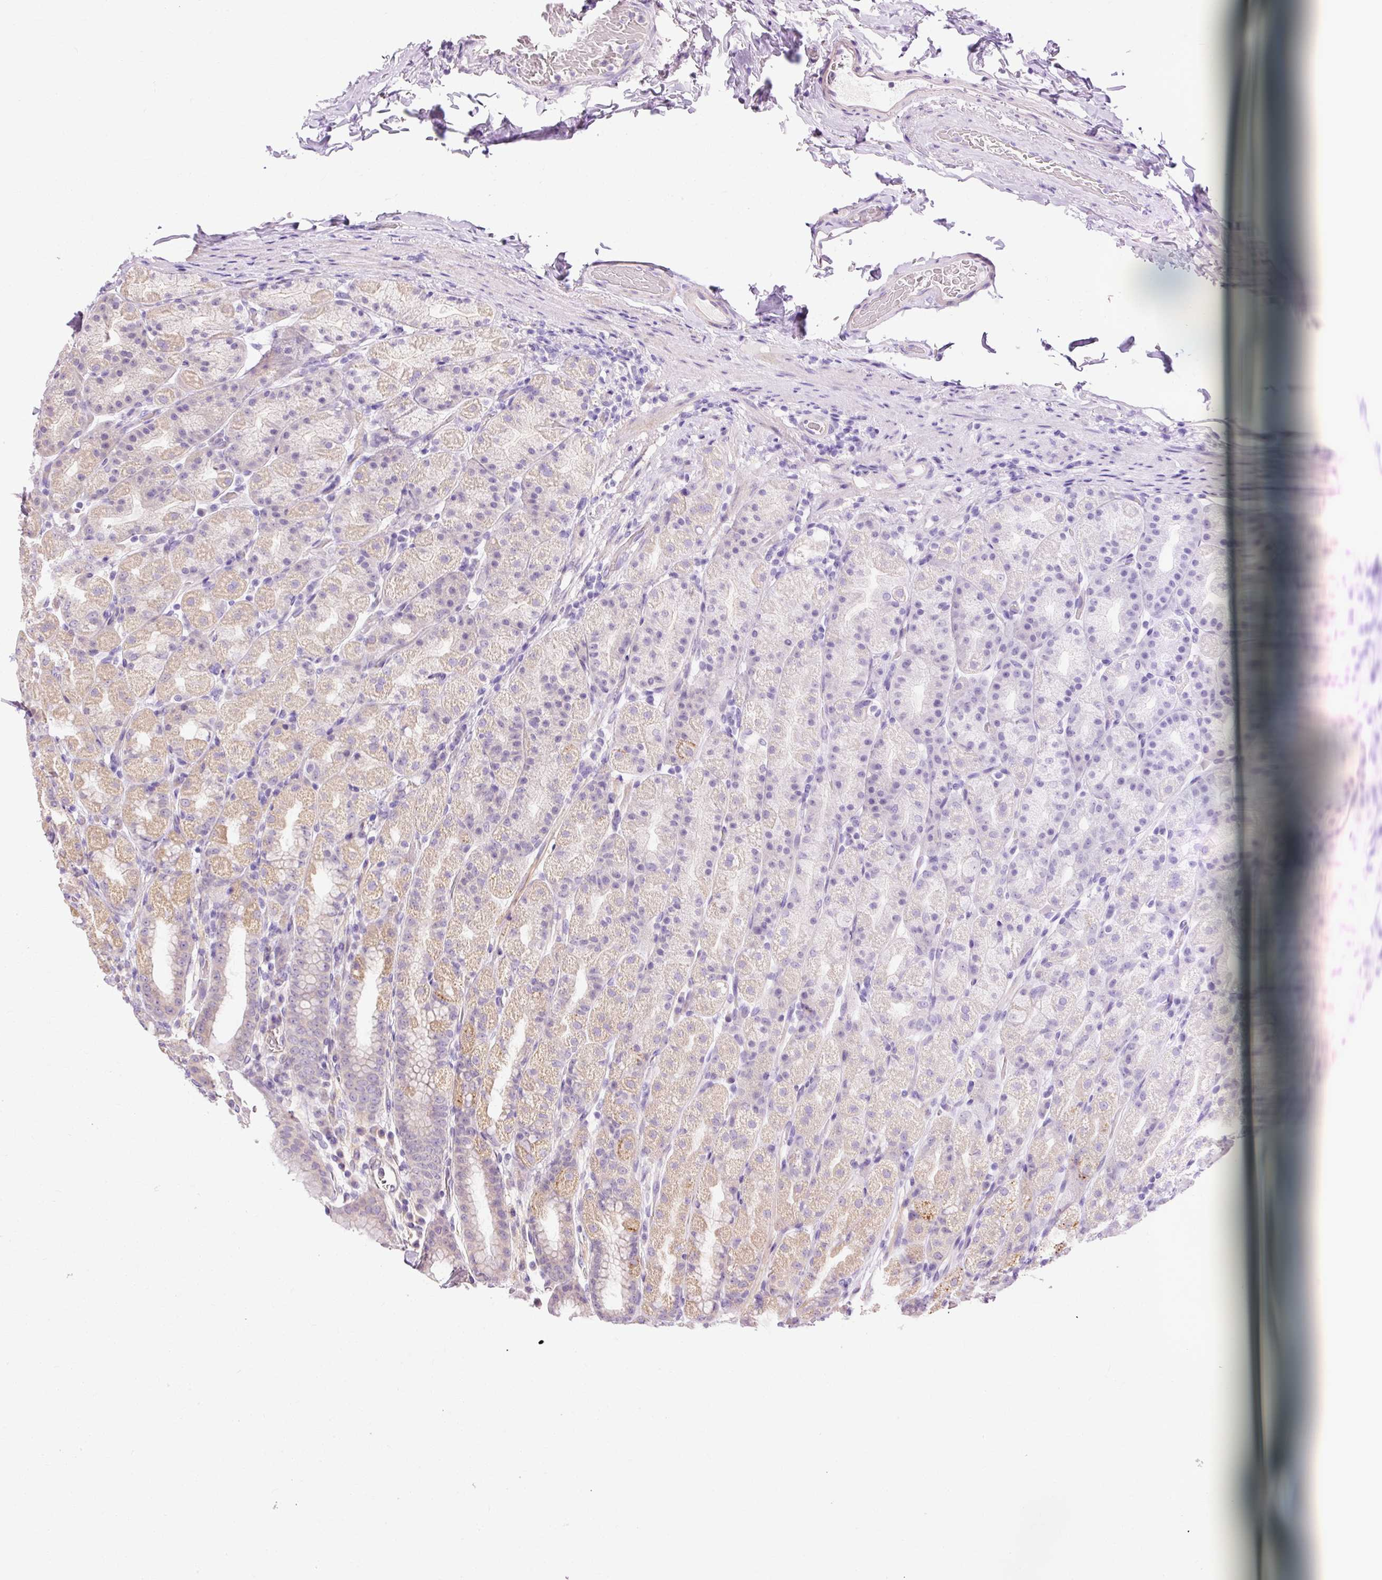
{"staining": {"intensity": "weak", "quantity": "<25%", "location": "cytoplasmic/membranous"}, "tissue": "stomach", "cell_type": "Glandular cells", "image_type": "normal", "snomed": [{"axis": "morphology", "description": "Normal tissue, NOS"}, {"axis": "topography", "description": "Stomach, upper"}, {"axis": "topography", "description": "Stomach"}], "caption": "An IHC micrograph of benign stomach is shown. There is no staining in glandular cells of stomach.", "gene": "RIPOR3", "patient": {"sex": "male", "age": 68}}